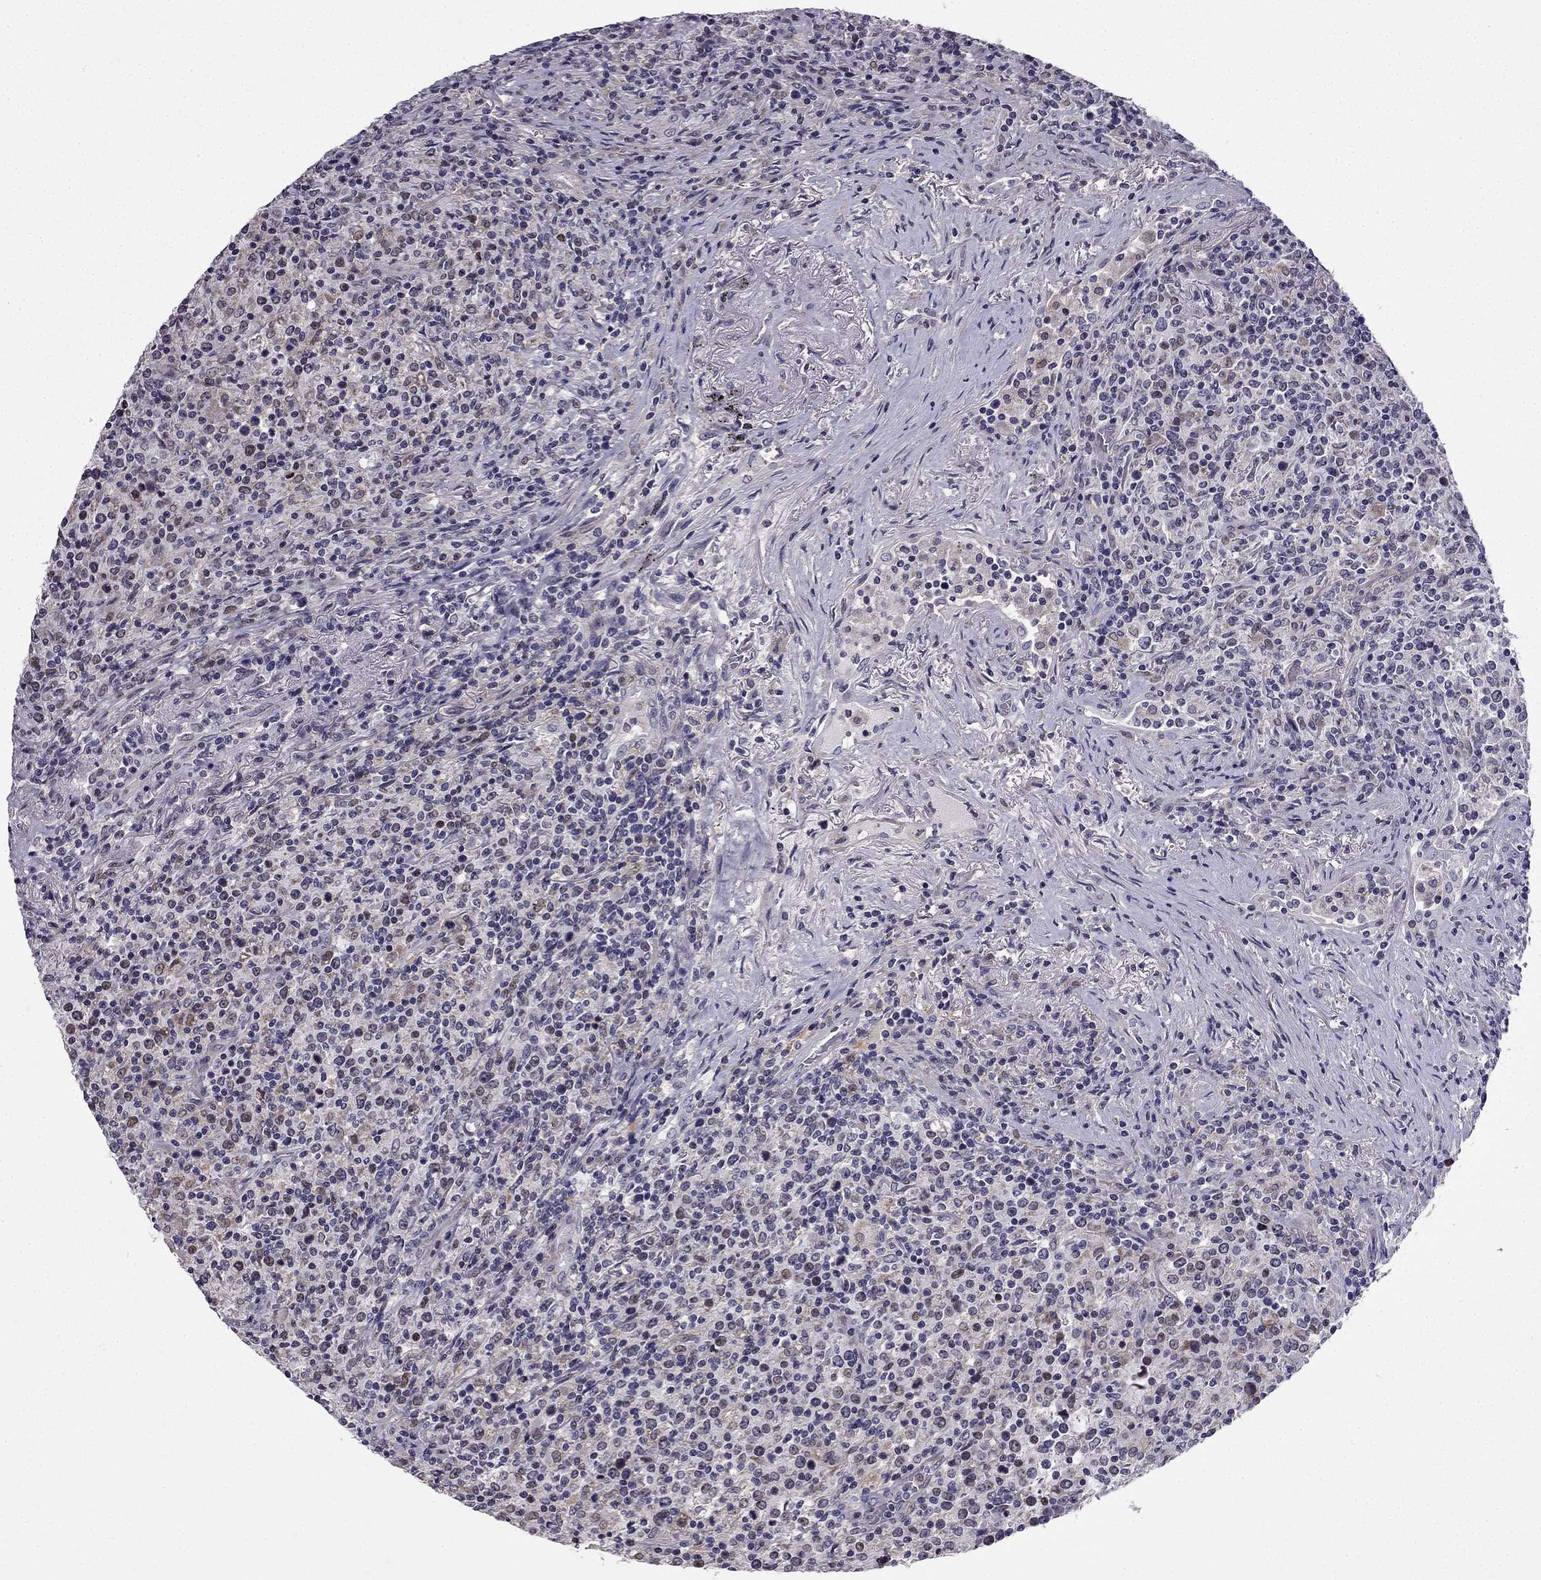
{"staining": {"intensity": "negative", "quantity": "none", "location": "none"}, "tissue": "lymphoma", "cell_type": "Tumor cells", "image_type": "cancer", "snomed": [{"axis": "morphology", "description": "Malignant lymphoma, non-Hodgkin's type, High grade"}, {"axis": "topography", "description": "Lung"}], "caption": "Tumor cells are negative for brown protein staining in lymphoma.", "gene": "SLC6A2", "patient": {"sex": "male", "age": 79}}